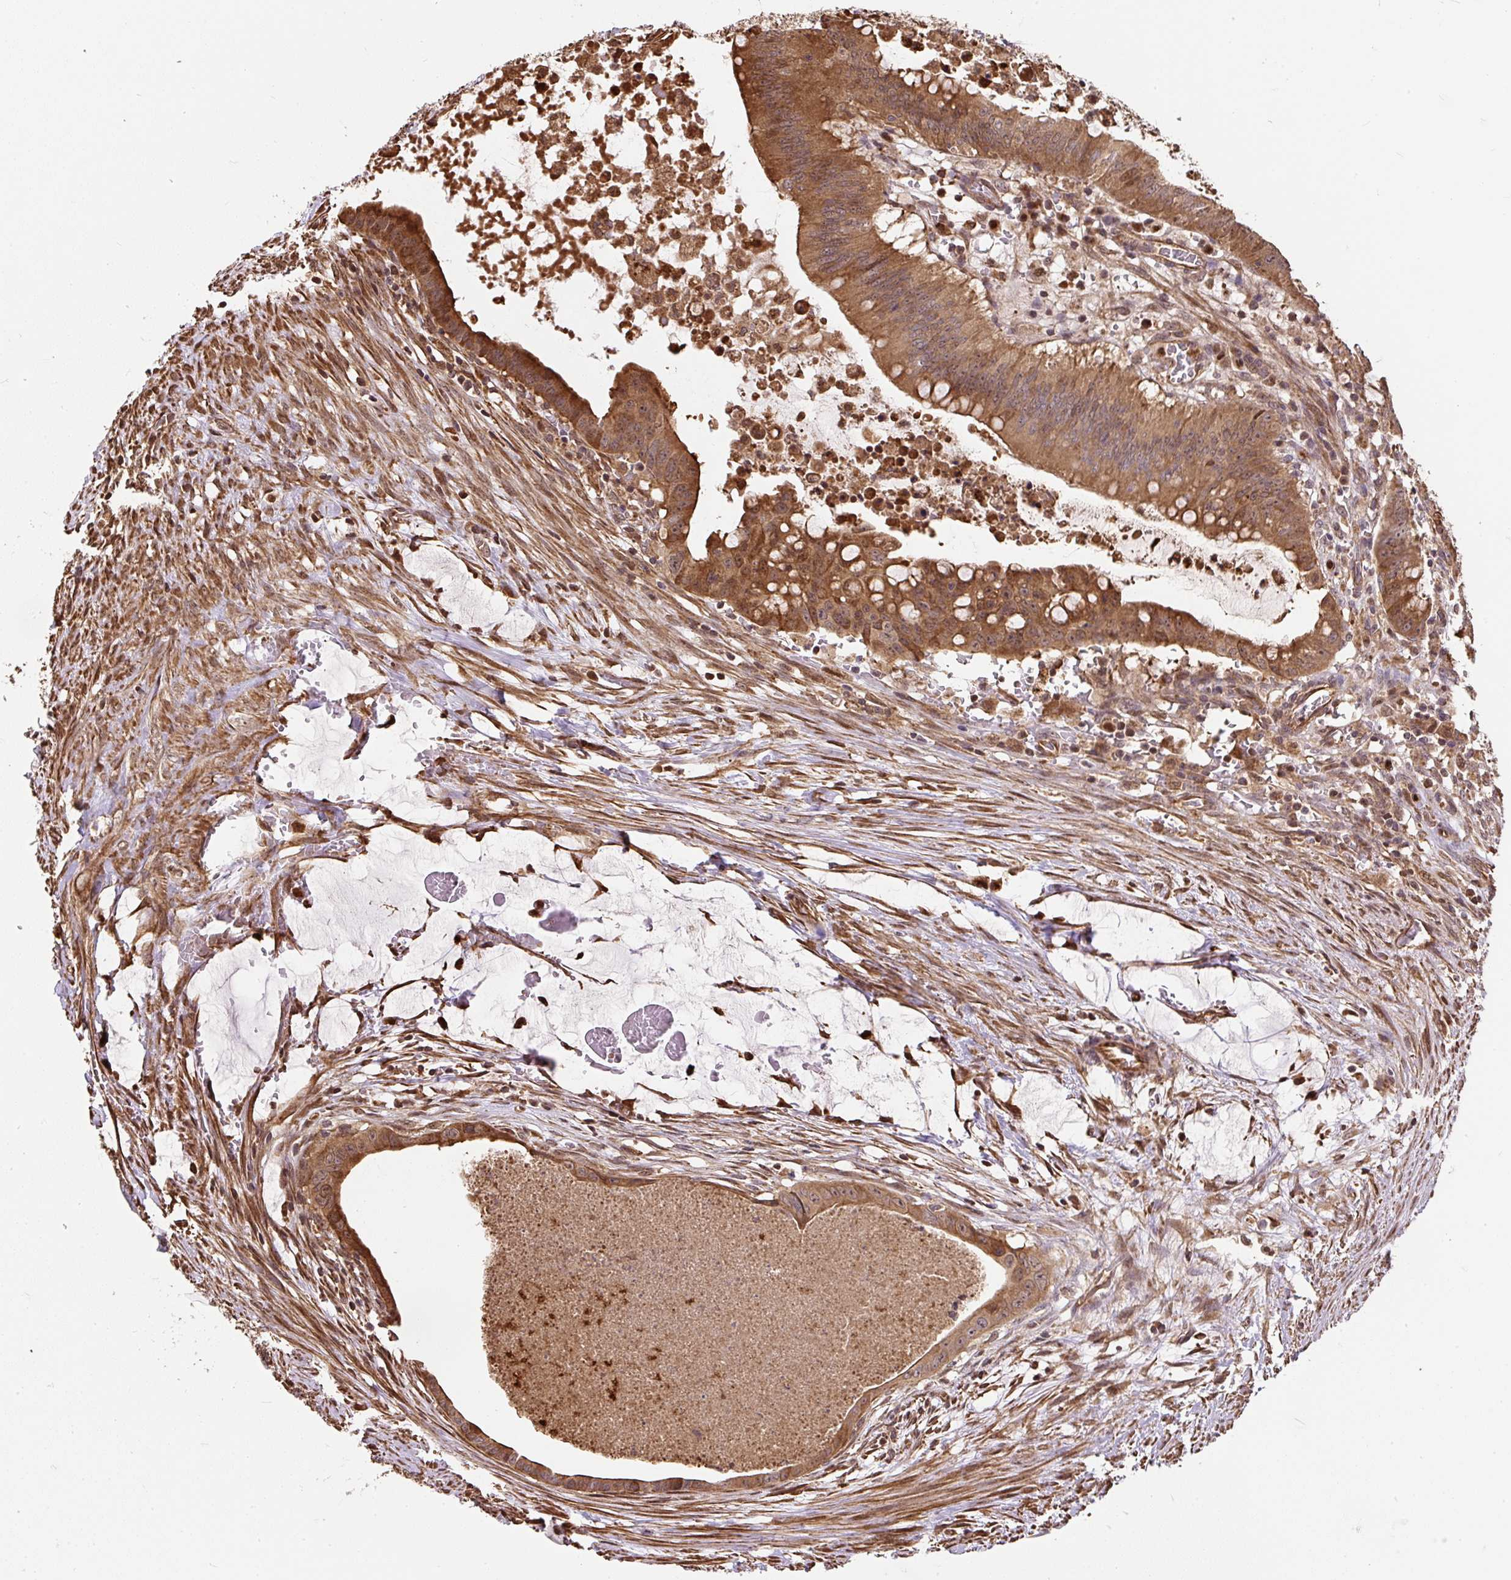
{"staining": {"intensity": "moderate", "quantity": ">75%", "location": "cytoplasmic/membranous"}, "tissue": "colorectal cancer", "cell_type": "Tumor cells", "image_type": "cancer", "snomed": [{"axis": "morphology", "description": "Adenocarcinoma, NOS"}, {"axis": "topography", "description": "Rectum"}], "caption": "High-power microscopy captured an IHC histopathology image of colorectal cancer (adenocarcinoma), revealing moderate cytoplasmic/membranous expression in approximately >75% of tumor cells. (DAB = brown stain, brightfield microscopy at high magnification).", "gene": "PUS7L", "patient": {"sex": "male", "age": 78}}